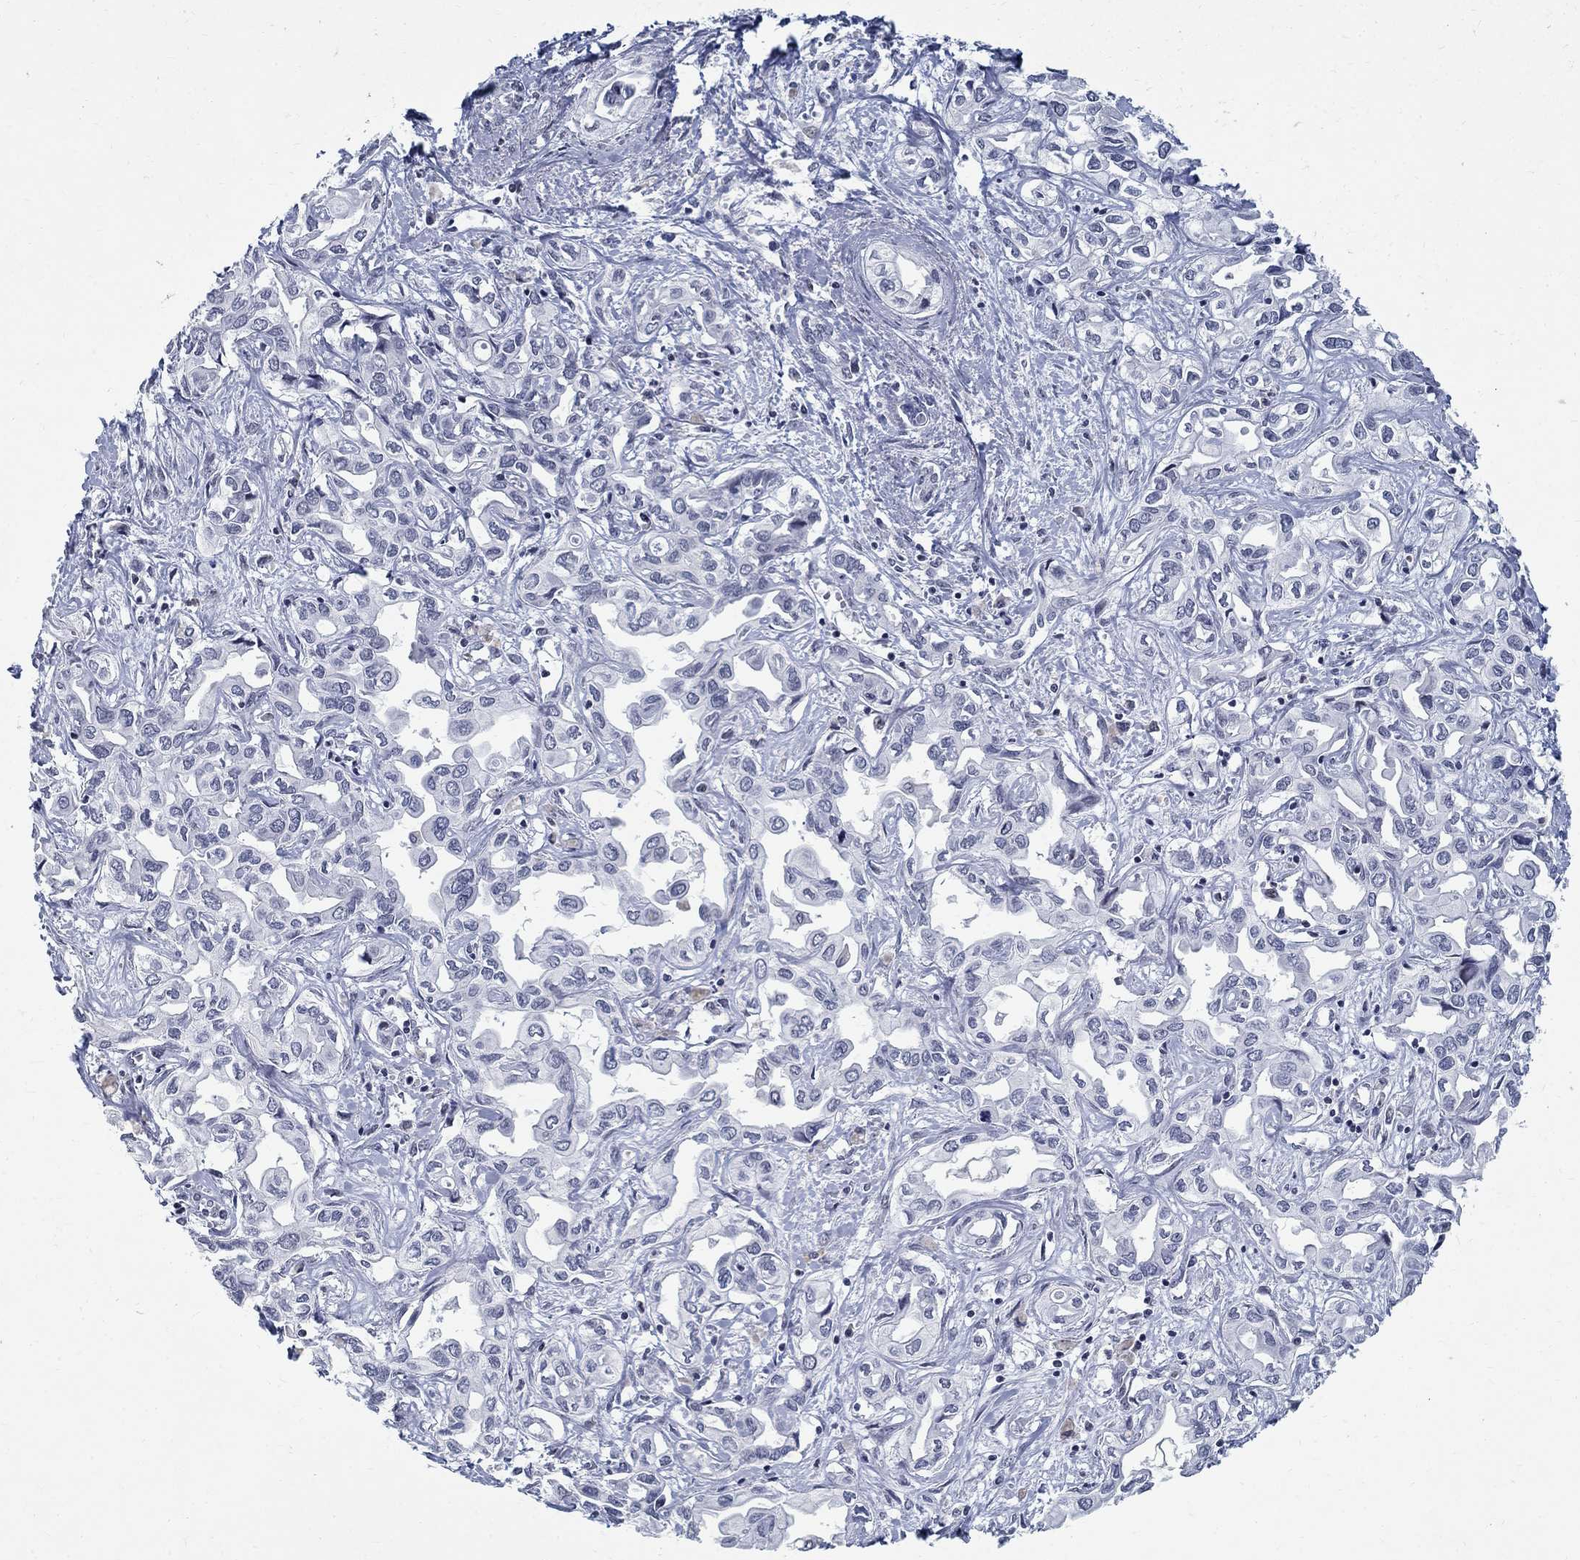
{"staining": {"intensity": "negative", "quantity": "none", "location": "none"}, "tissue": "liver cancer", "cell_type": "Tumor cells", "image_type": "cancer", "snomed": [{"axis": "morphology", "description": "Cholangiocarcinoma"}, {"axis": "topography", "description": "Liver"}], "caption": "This is an immunohistochemistry (IHC) photomicrograph of human liver cholangiocarcinoma. There is no expression in tumor cells.", "gene": "BHLHE22", "patient": {"sex": "female", "age": 64}}